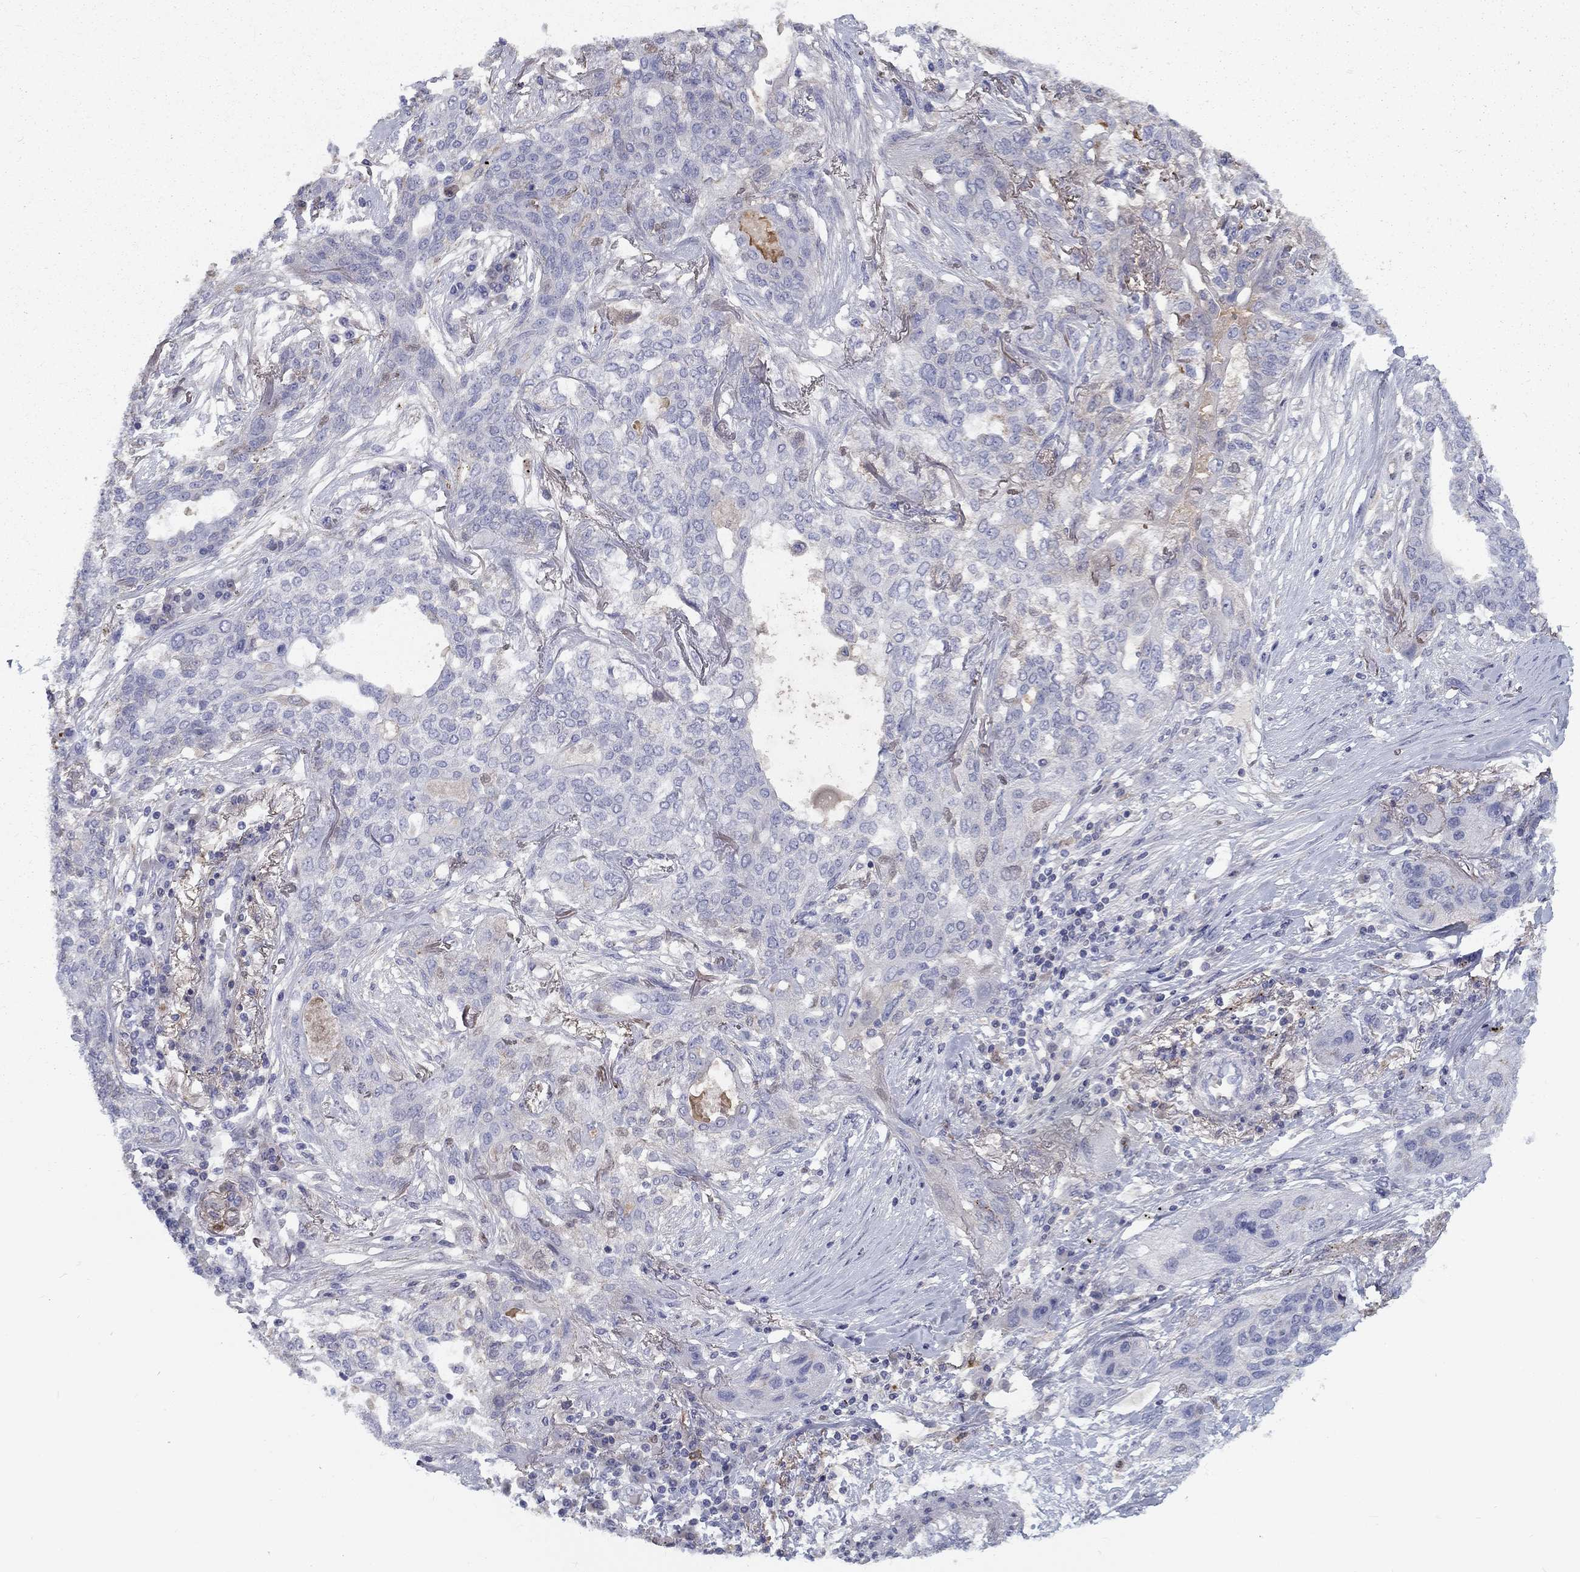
{"staining": {"intensity": "negative", "quantity": "none", "location": "none"}, "tissue": "lung cancer", "cell_type": "Tumor cells", "image_type": "cancer", "snomed": [{"axis": "morphology", "description": "Squamous cell carcinoma, NOS"}, {"axis": "topography", "description": "Lung"}], "caption": "Immunohistochemistry of lung cancer reveals no expression in tumor cells.", "gene": "EPDR1", "patient": {"sex": "female", "age": 70}}